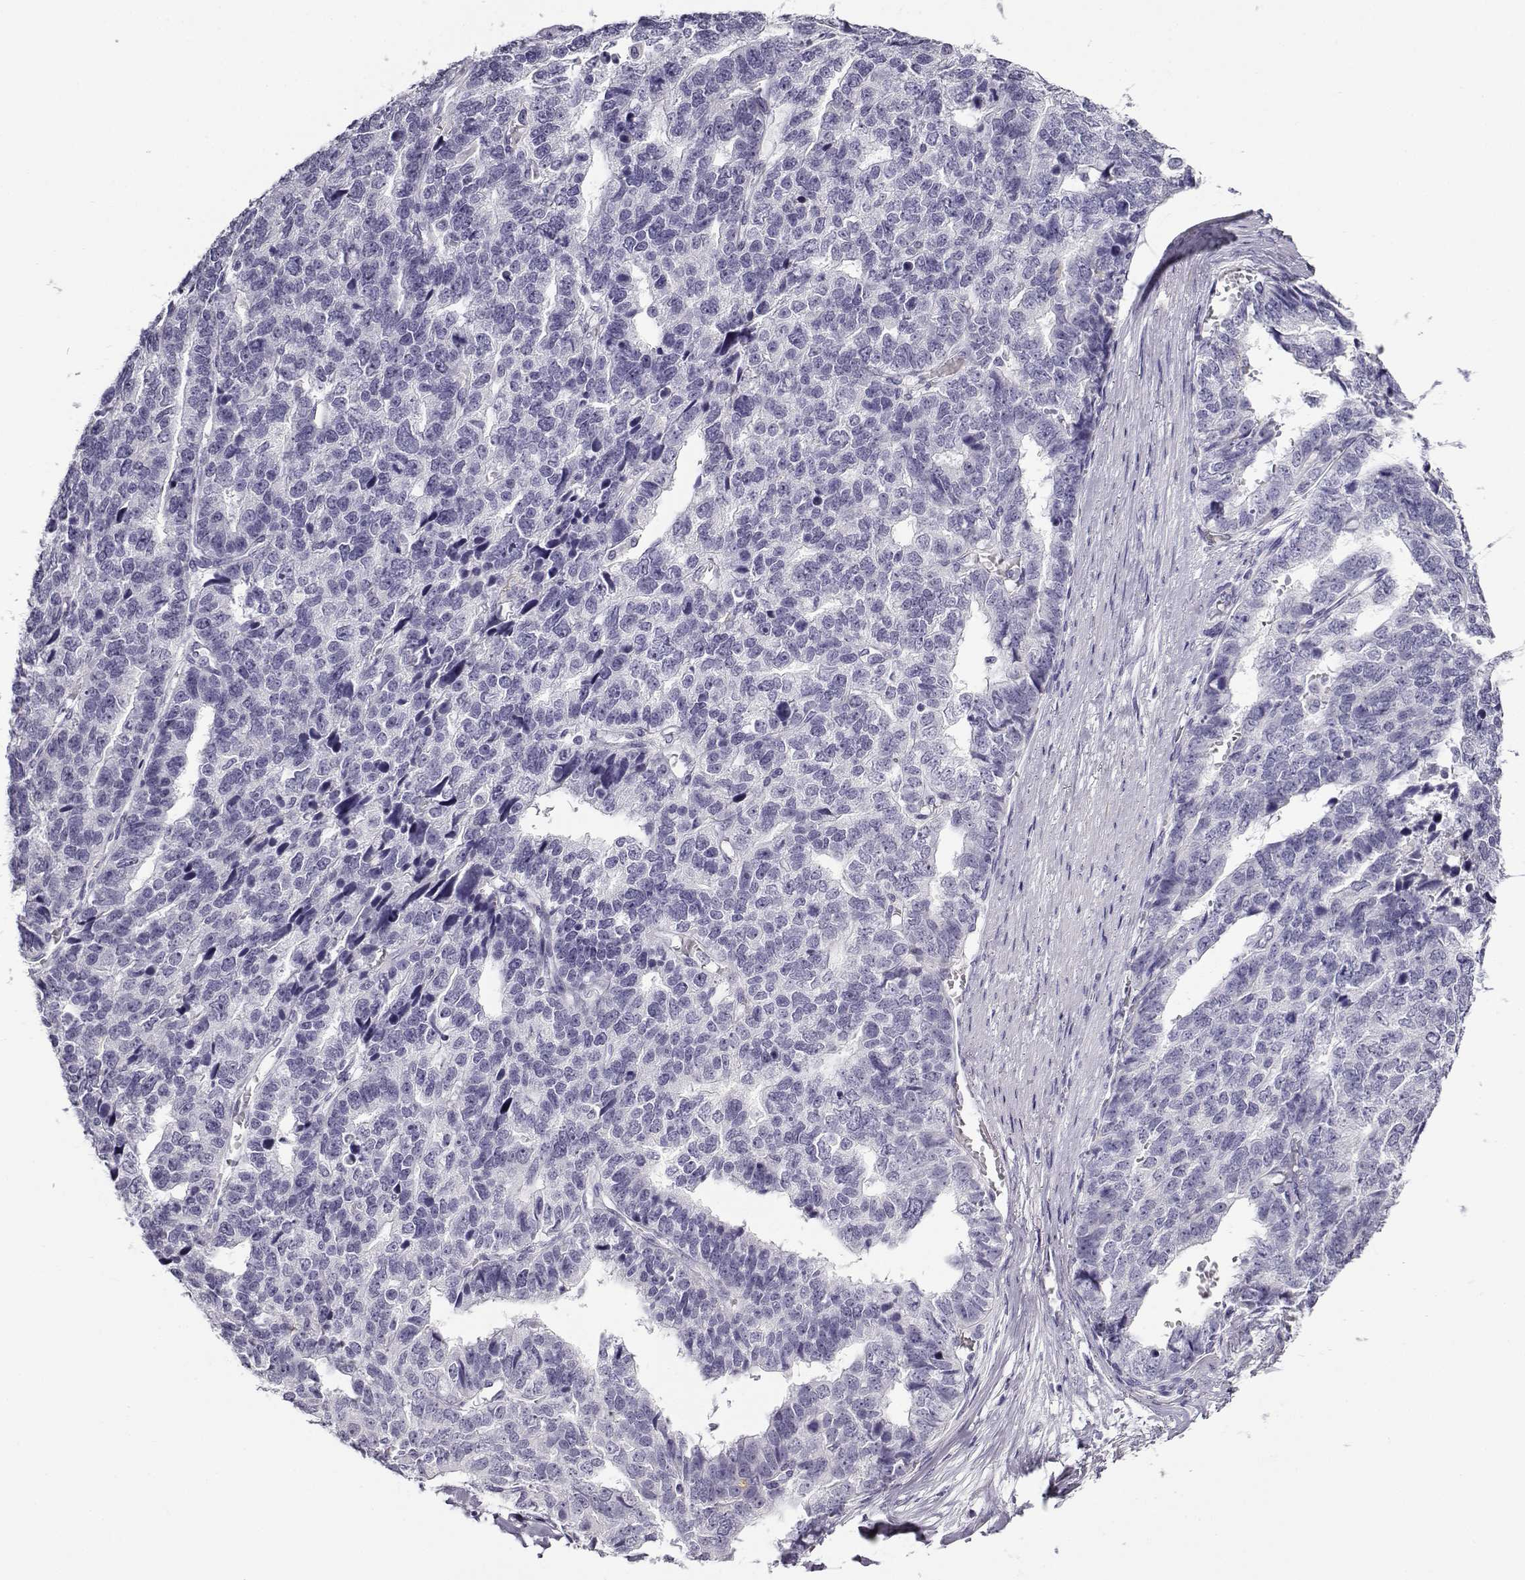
{"staining": {"intensity": "negative", "quantity": "none", "location": "none"}, "tissue": "stomach cancer", "cell_type": "Tumor cells", "image_type": "cancer", "snomed": [{"axis": "morphology", "description": "Adenocarcinoma, NOS"}, {"axis": "topography", "description": "Stomach"}], "caption": "The immunohistochemistry image has no significant expression in tumor cells of stomach cancer tissue.", "gene": "CABS1", "patient": {"sex": "male", "age": 69}}